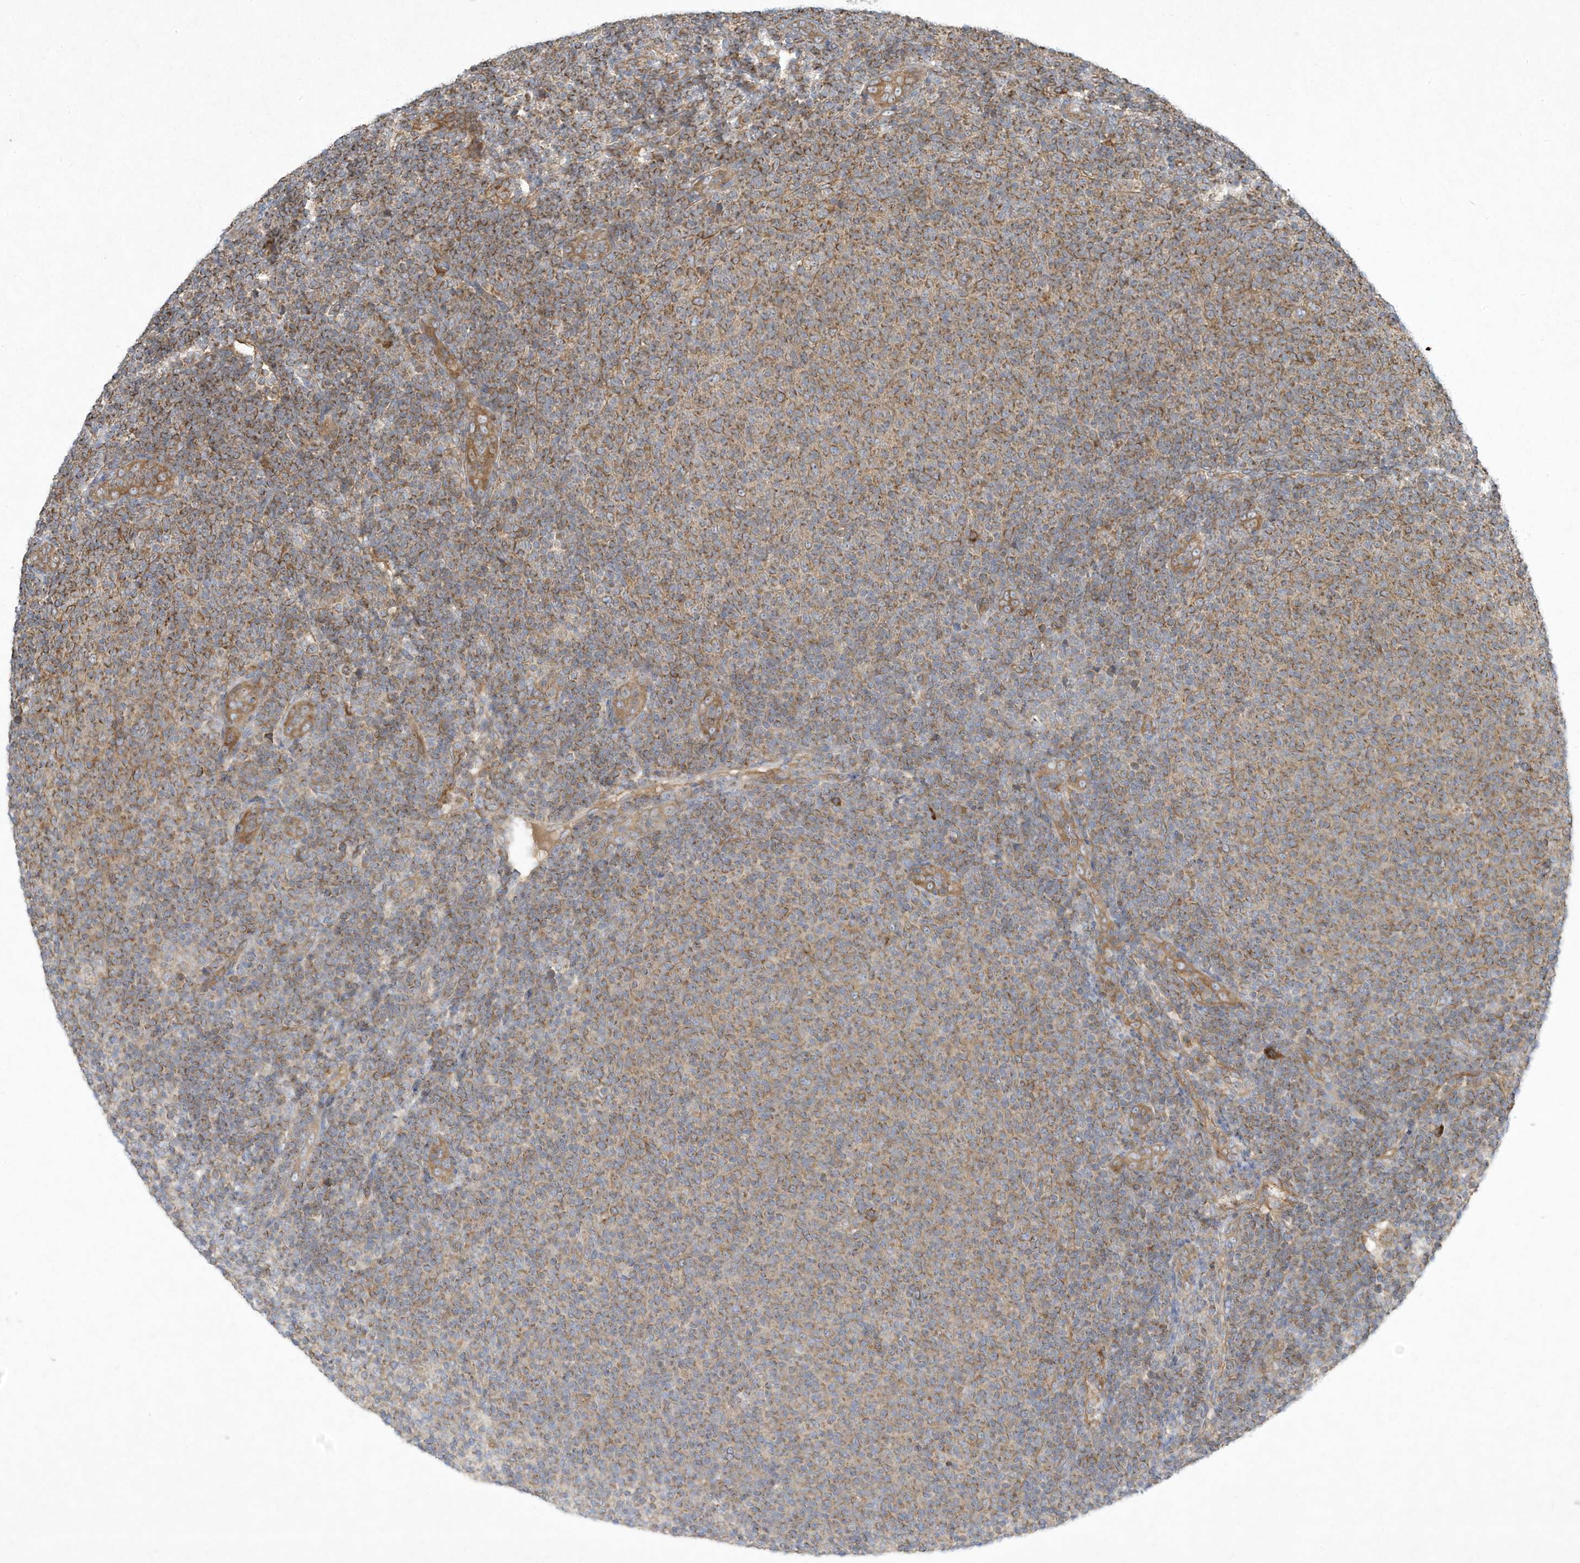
{"staining": {"intensity": "moderate", "quantity": "25%-75%", "location": "cytoplasmic/membranous"}, "tissue": "lymphoma", "cell_type": "Tumor cells", "image_type": "cancer", "snomed": [{"axis": "morphology", "description": "Malignant lymphoma, non-Hodgkin's type, Low grade"}, {"axis": "topography", "description": "Lymph node"}], "caption": "Protein staining of low-grade malignant lymphoma, non-Hodgkin's type tissue demonstrates moderate cytoplasmic/membranous positivity in approximately 25%-75% of tumor cells. Nuclei are stained in blue.", "gene": "SYNJ2", "patient": {"sex": "male", "age": 66}}